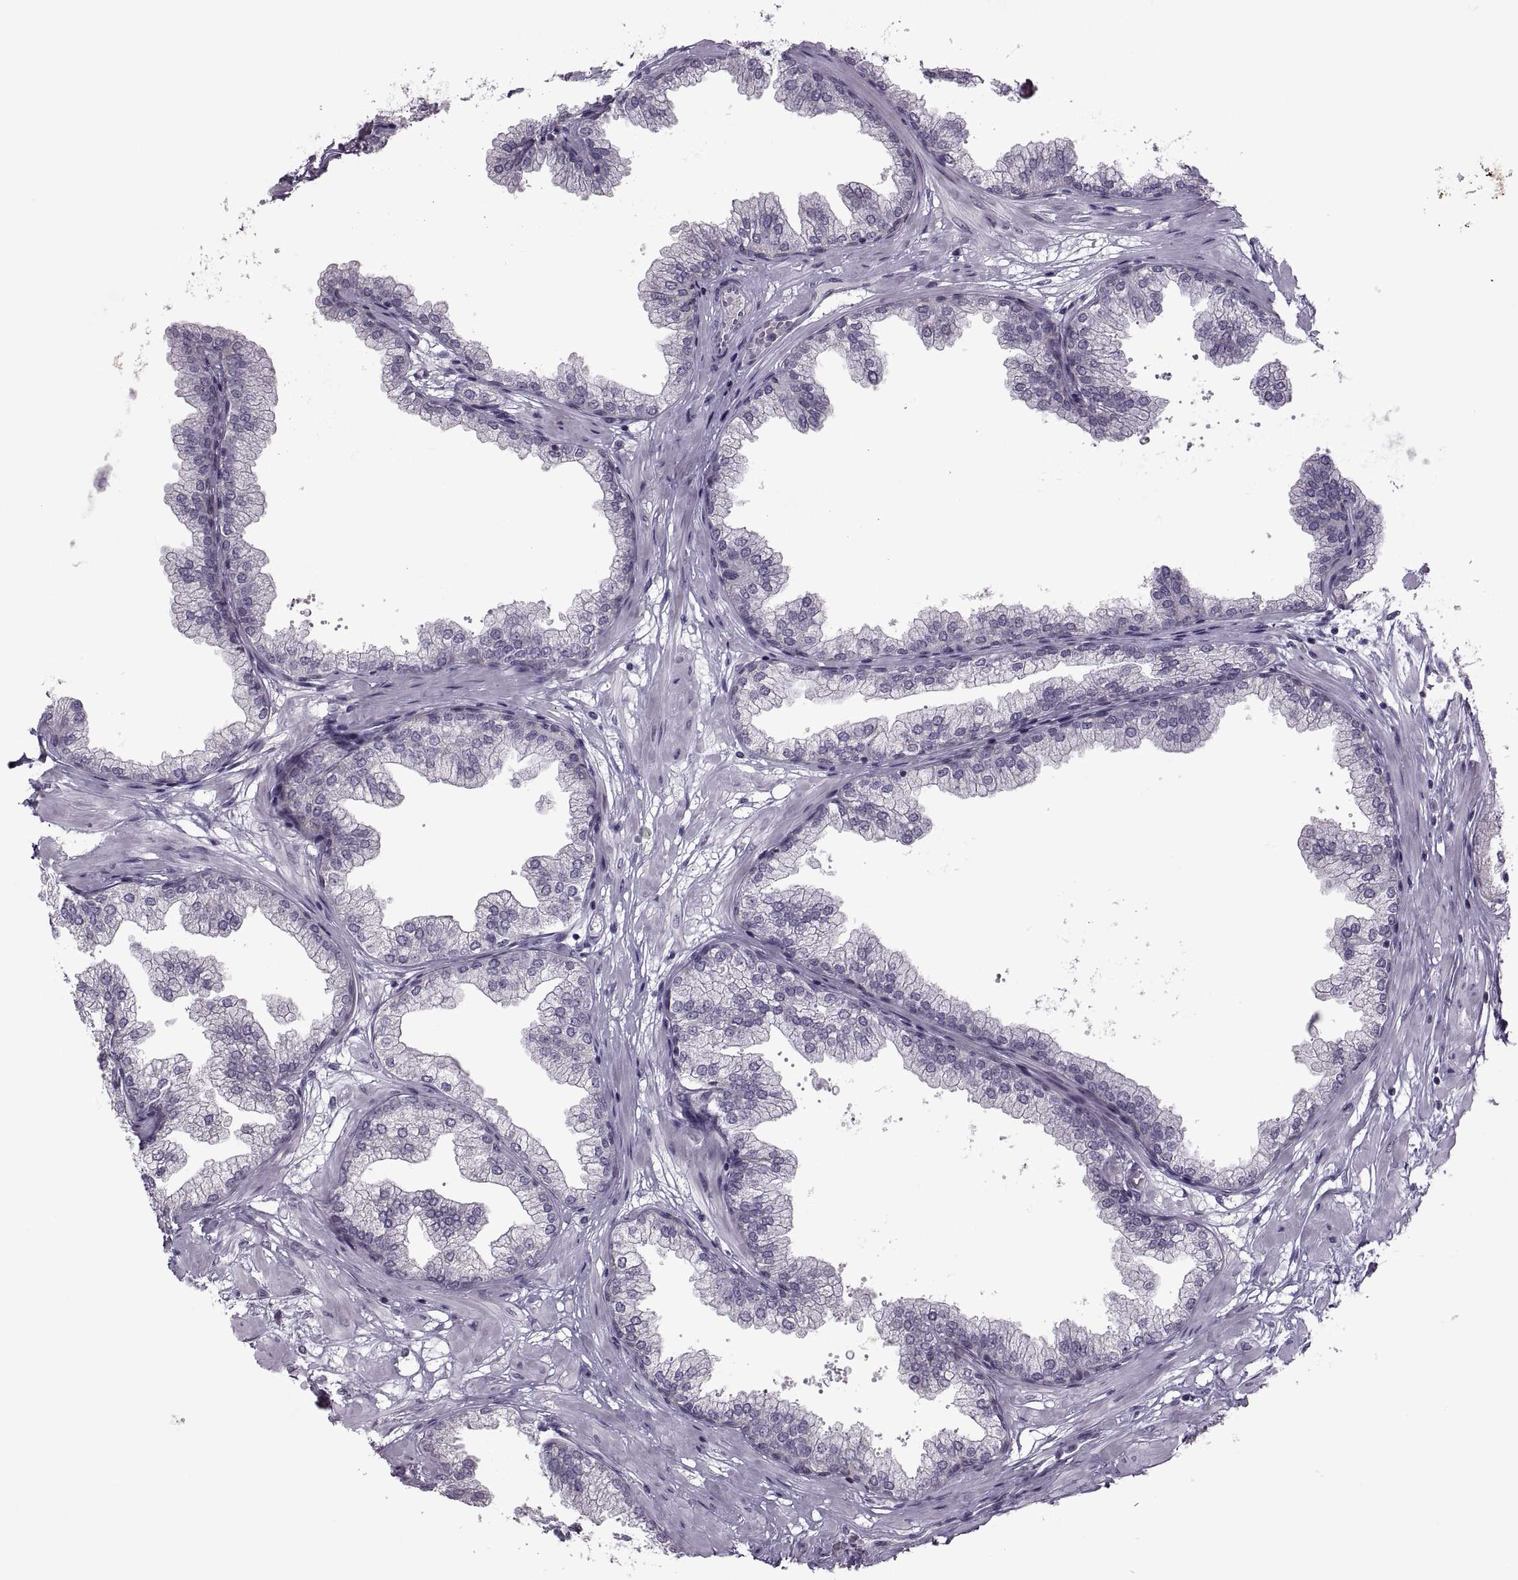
{"staining": {"intensity": "negative", "quantity": "none", "location": "none"}, "tissue": "prostate", "cell_type": "Glandular cells", "image_type": "normal", "snomed": [{"axis": "morphology", "description": "Normal tissue, NOS"}, {"axis": "topography", "description": "Prostate"}], "caption": "A high-resolution photomicrograph shows IHC staining of unremarkable prostate, which shows no significant expression in glandular cells. Nuclei are stained in blue.", "gene": "MGAT4D", "patient": {"sex": "male", "age": 37}}